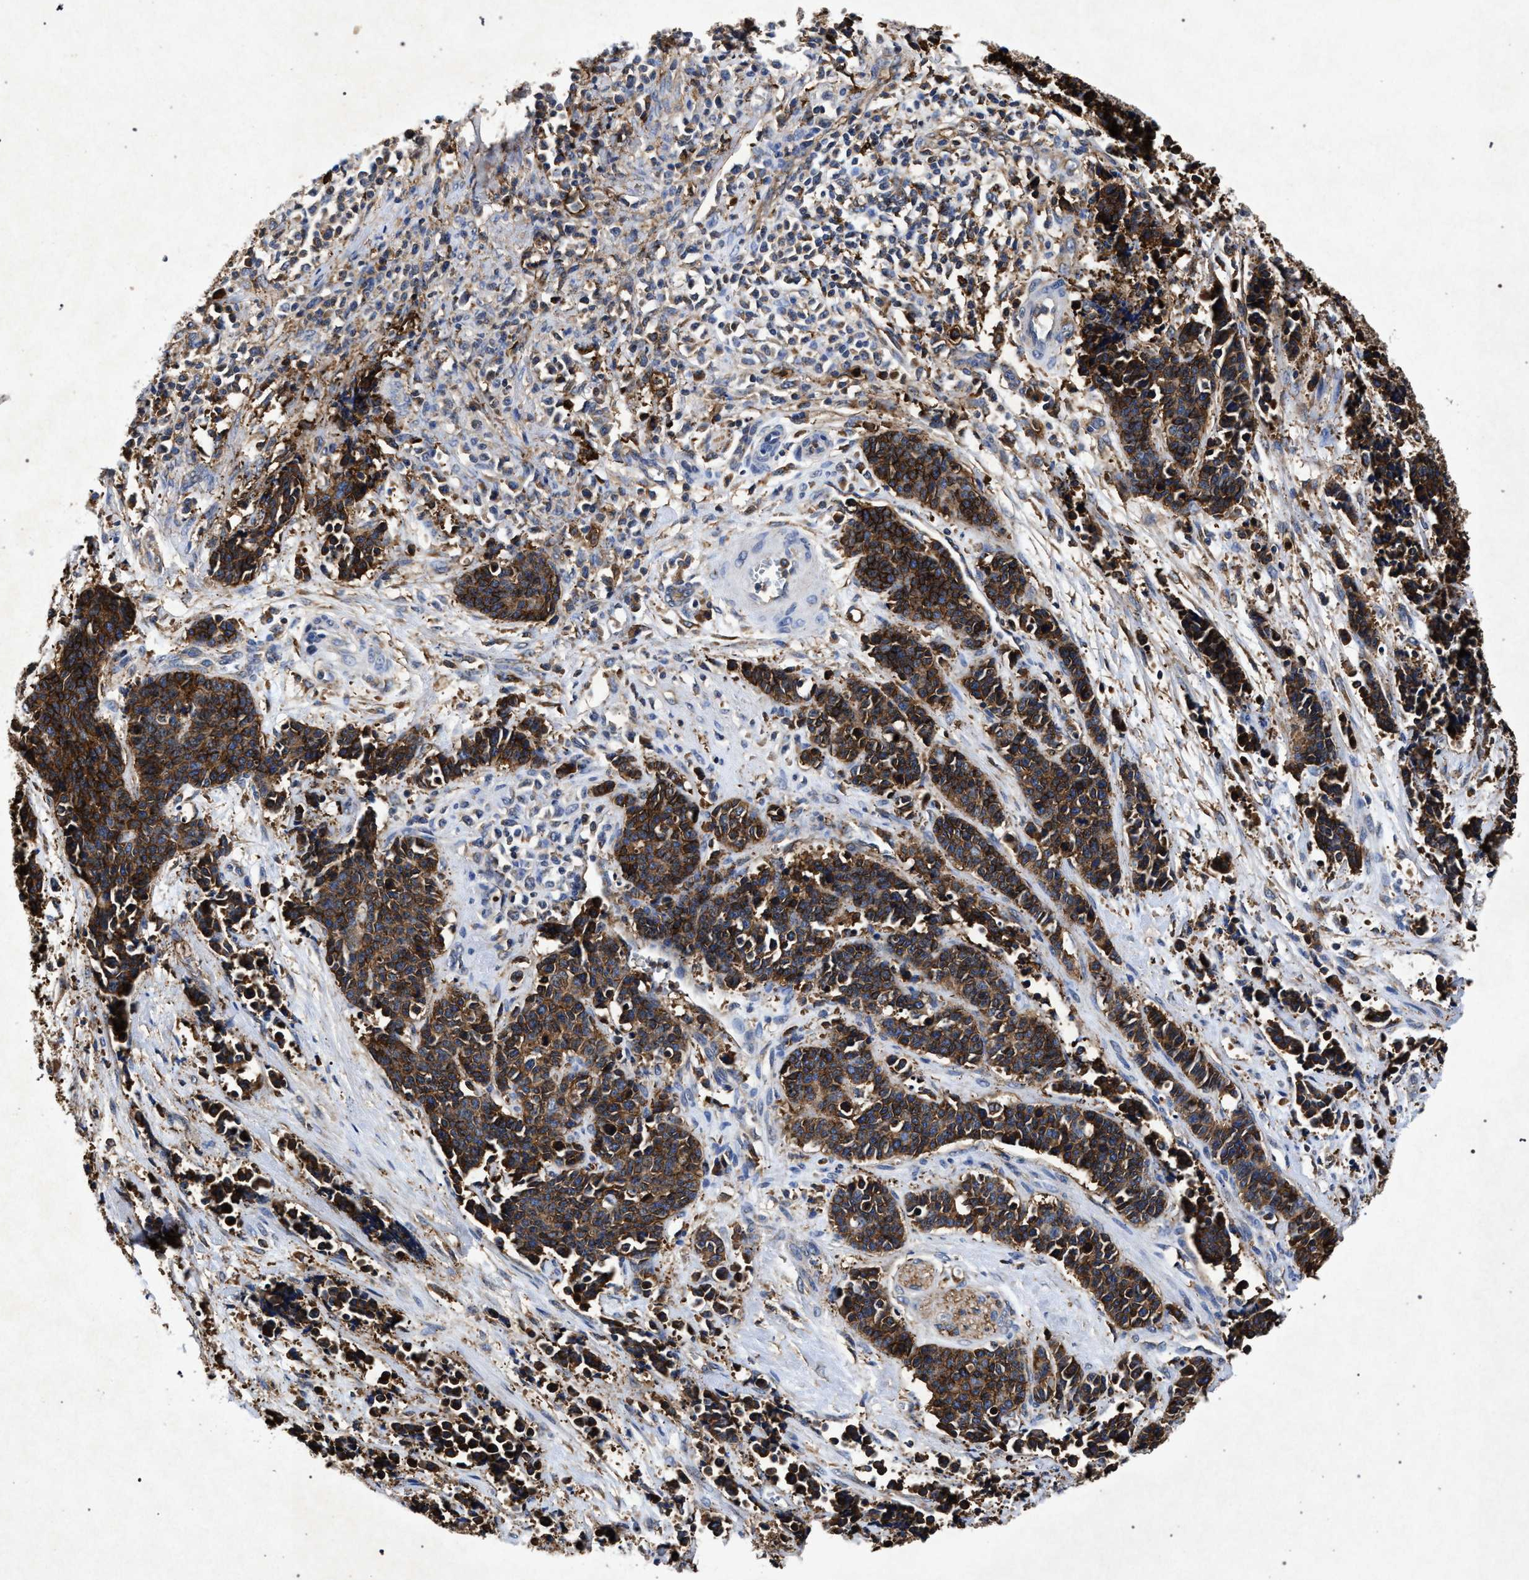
{"staining": {"intensity": "strong", "quantity": ">75%", "location": "cytoplasmic/membranous"}, "tissue": "cervical cancer", "cell_type": "Tumor cells", "image_type": "cancer", "snomed": [{"axis": "morphology", "description": "Squamous cell carcinoma, NOS"}, {"axis": "topography", "description": "Cervix"}], "caption": "A brown stain labels strong cytoplasmic/membranous expression of a protein in human cervical cancer (squamous cell carcinoma) tumor cells.", "gene": "MARCKS", "patient": {"sex": "female", "age": 35}}